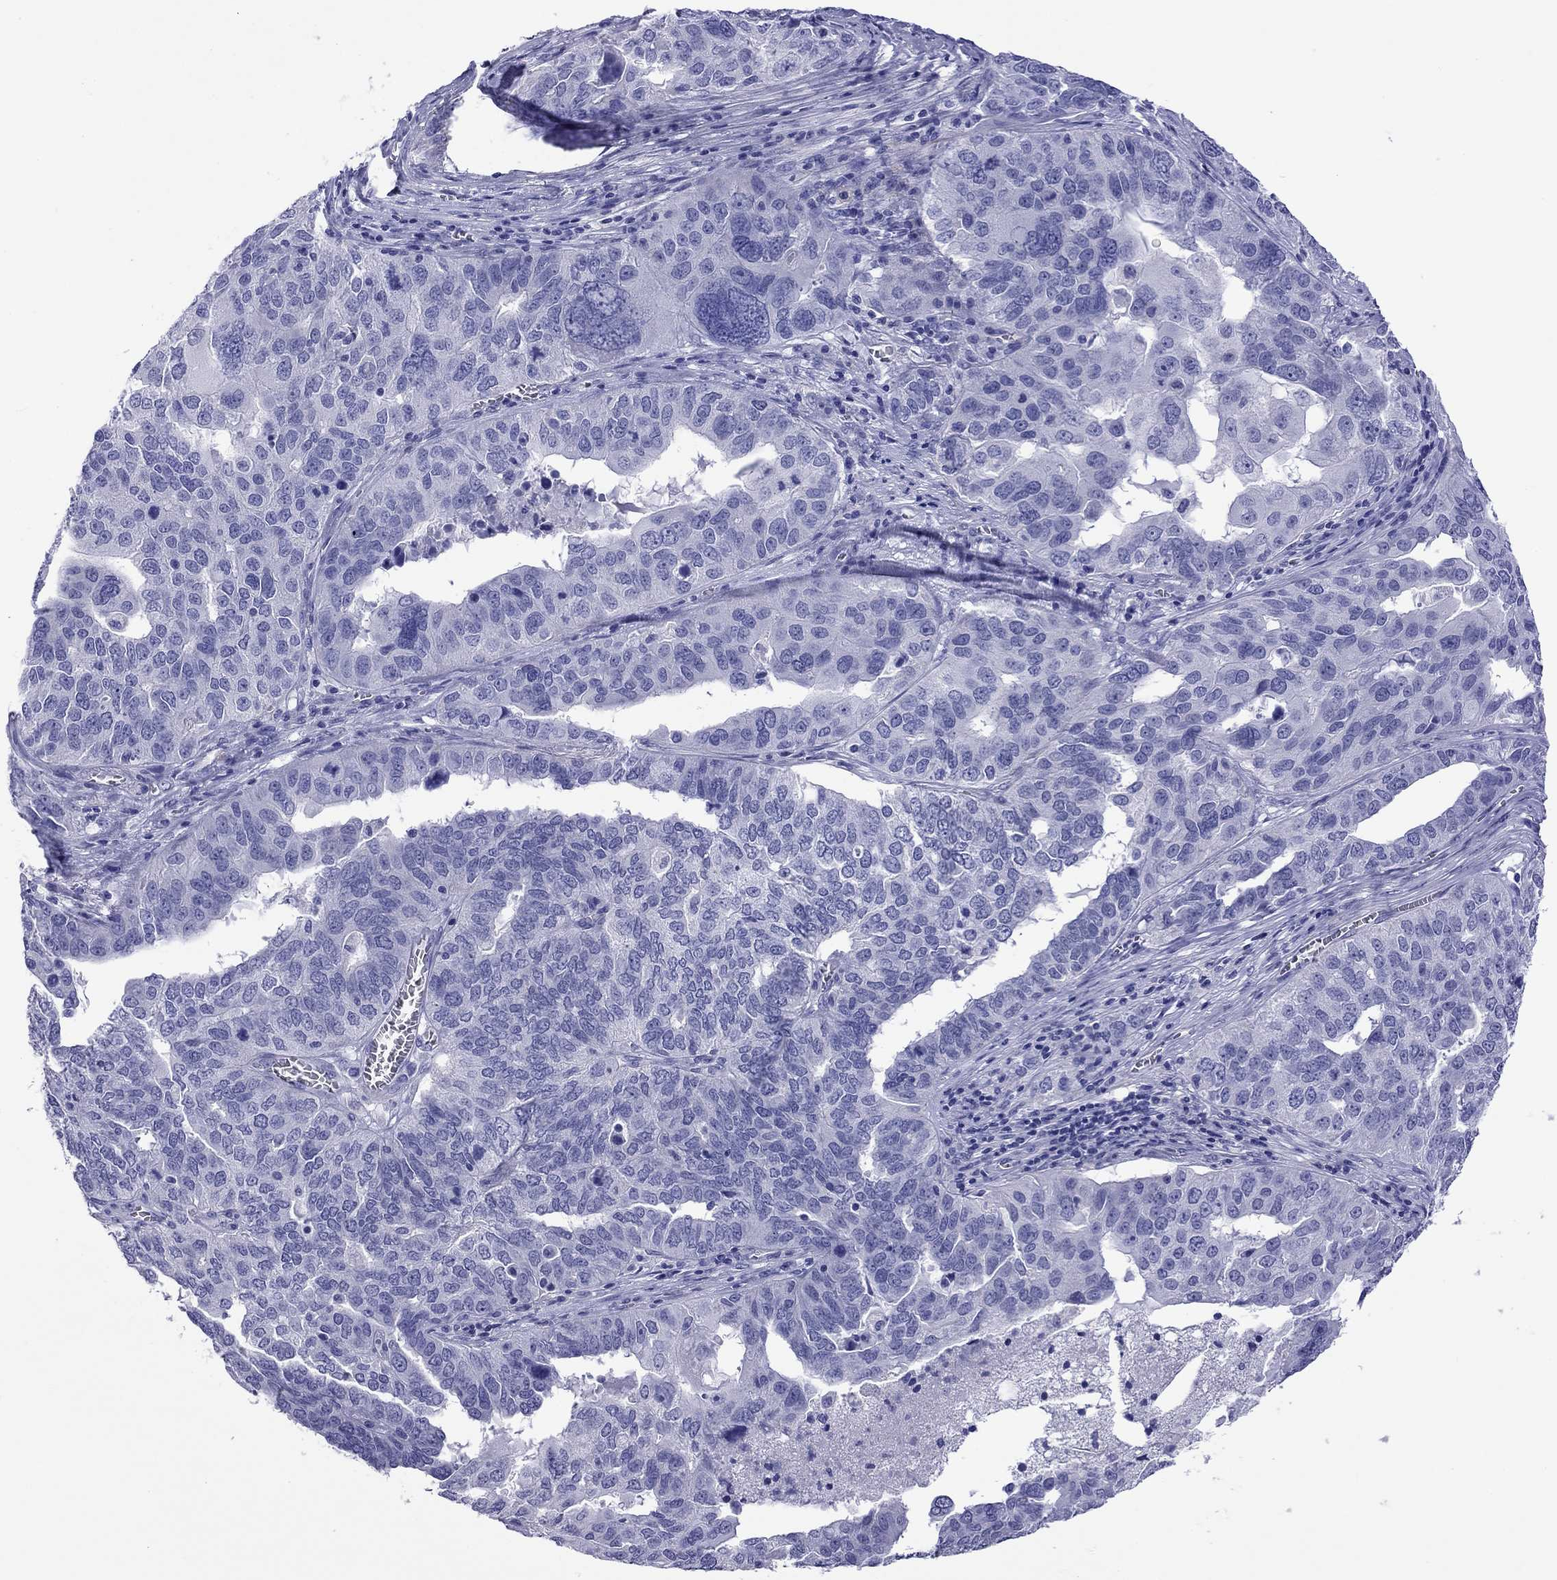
{"staining": {"intensity": "negative", "quantity": "none", "location": "none"}, "tissue": "ovarian cancer", "cell_type": "Tumor cells", "image_type": "cancer", "snomed": [{"axis": "morphology", "description": "Carcinoma, endometroid"}, {"axis": "topography", "description": "Soft tissue"}, {"axis": "topography", "description": "Ovary"}], "caption": "An immunohistochemistry histopathology image of endometroid carcinoma (ovarian) is shown. There is no staining in tumor cells of endometroid carcinoma (ovarian).", "gene": "KIAA2012", "patient": {"sex": "female", "age": 52}}